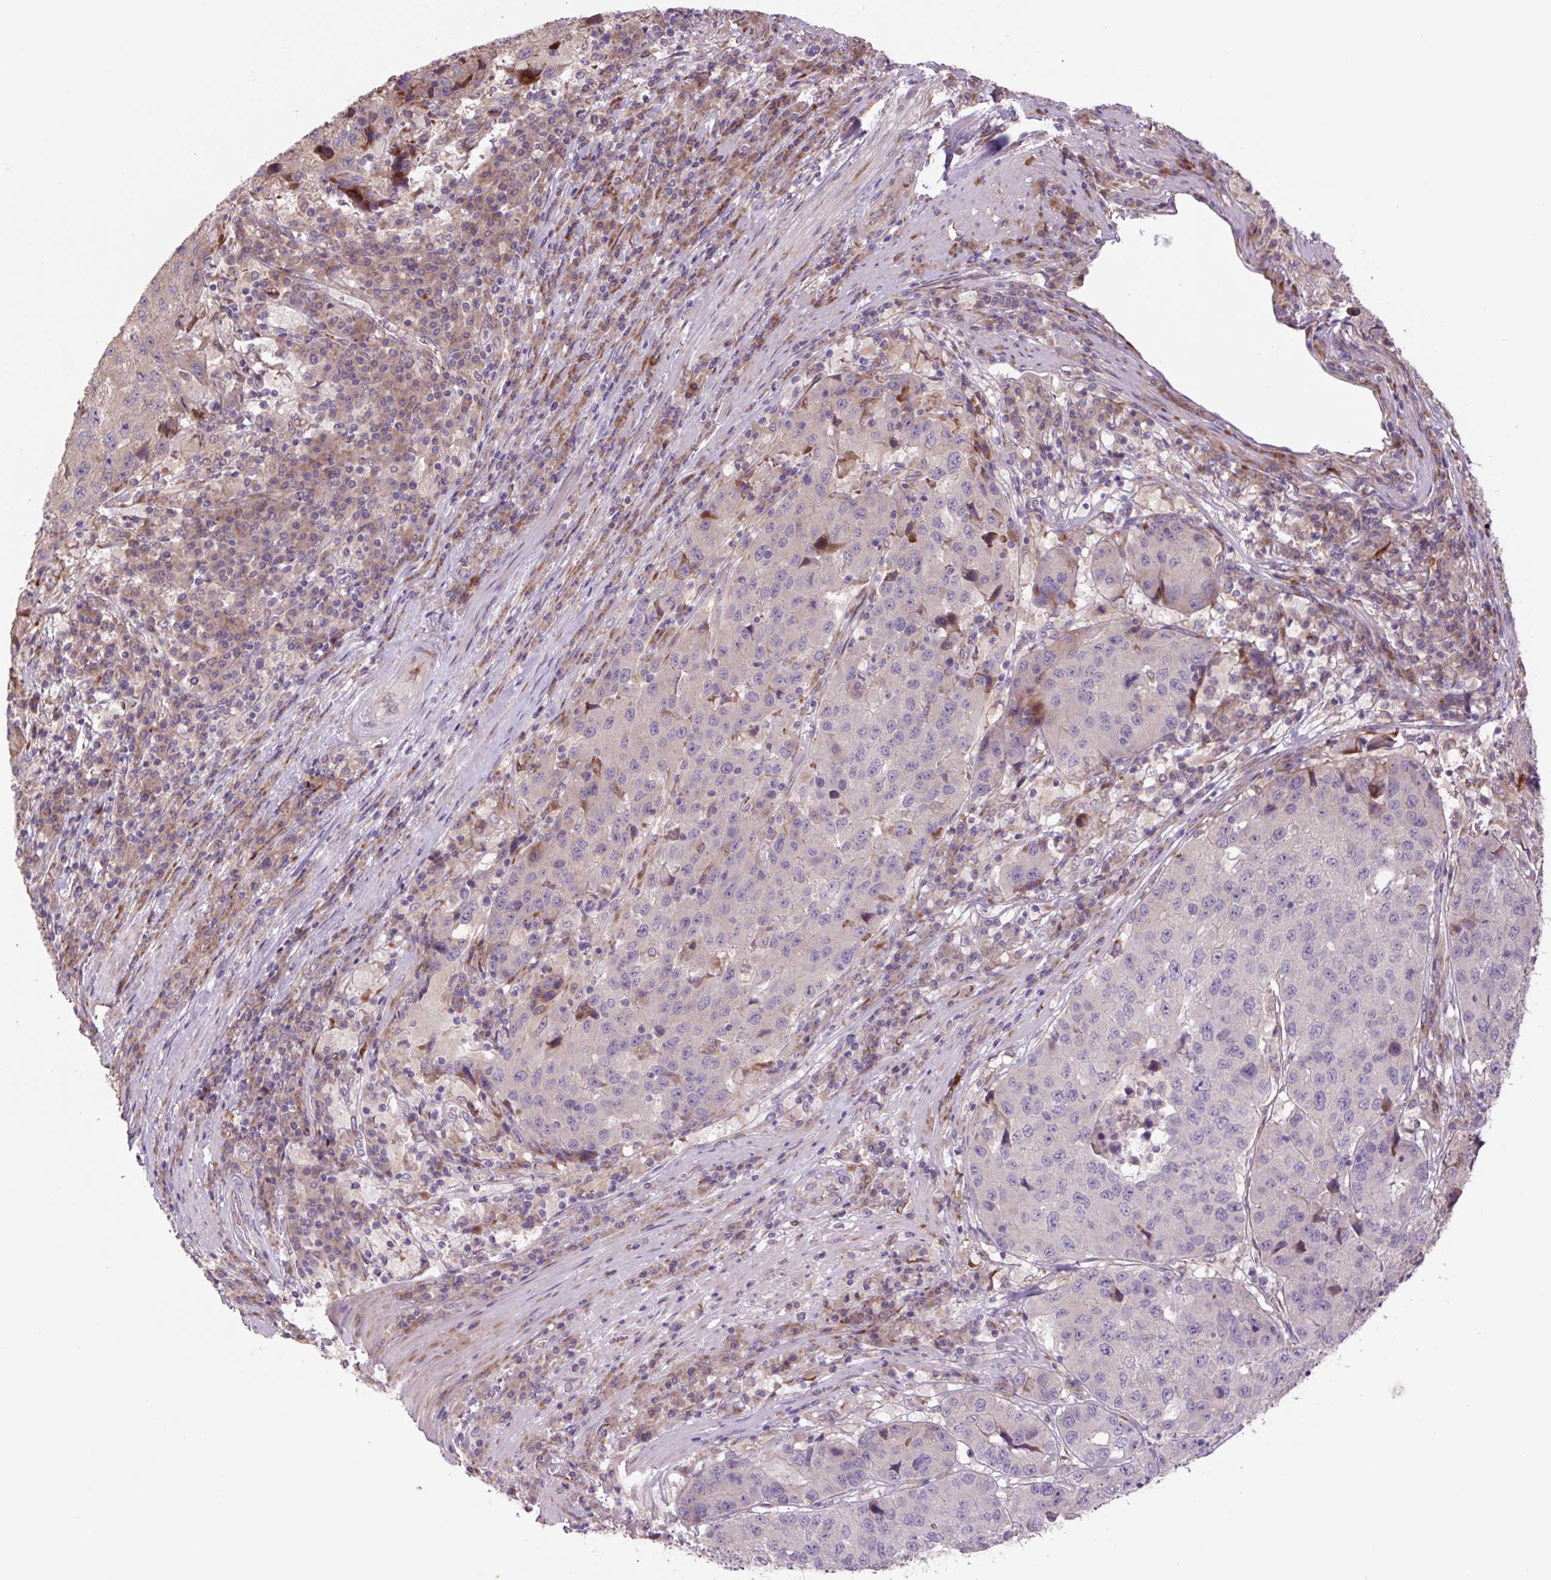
{"staining": {"intensity": "weak", "quantity": "<25%", "location": "cytoplasmic/membranous"}, "tissue": "stomach cancer", "cell_type": "Tumor cells", "image_type": "cancer", "snomed": [{"axis": "morphology", "description": "Adenocarcinoma, NOS"}, {"axis": "topography", "description": "Stomach"}], "caption": "Micrograph shows no significant protein expression in tumor cells of stomach cancer. Brightfield microscopy of immunohistochemistry stained with DAB (brown) and hematoxylin (blue), captured at high magnification.", "gene": "PLA2G4A", "patient": {"sex": "male", "age": 71}}